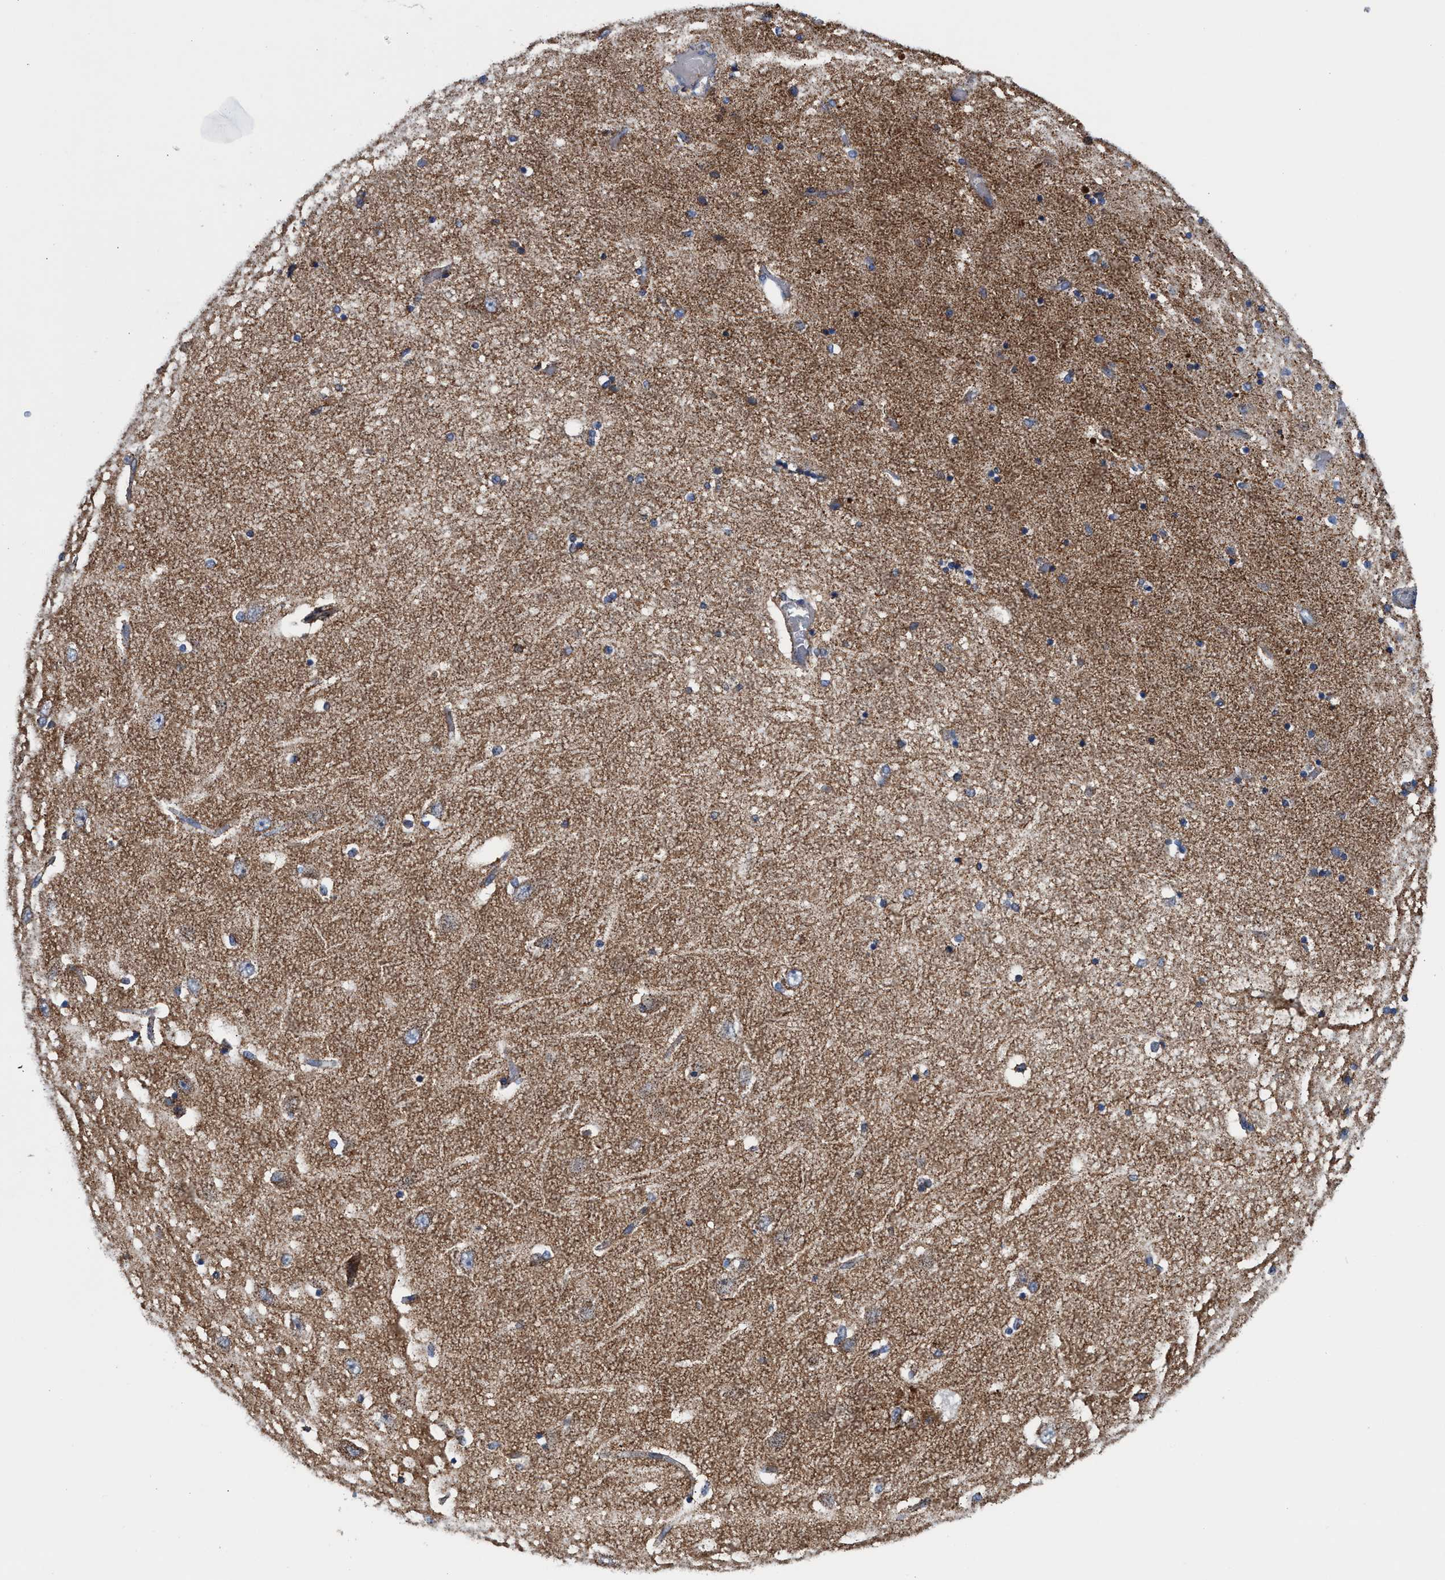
{"staining": {"intensity": "moderate", "quantity": "<25%", "location": "cytoplasmic/membranous"}, "tissue": "hippocampus", "cell_type": "Glial cells", "image_type": "normal", "snomed": [{"axis": "morphology", "description": "Normal tissue, NOS"}, {"axis": "topography", "description": "Hippocampus"}], "caption": "Moderate cytoplasmic/membranous protein staining is appreciated in approximately <25% of glial cells in hippocampus.", "gene": "MECR", "patient": {"sex": "female", "age": 54}}